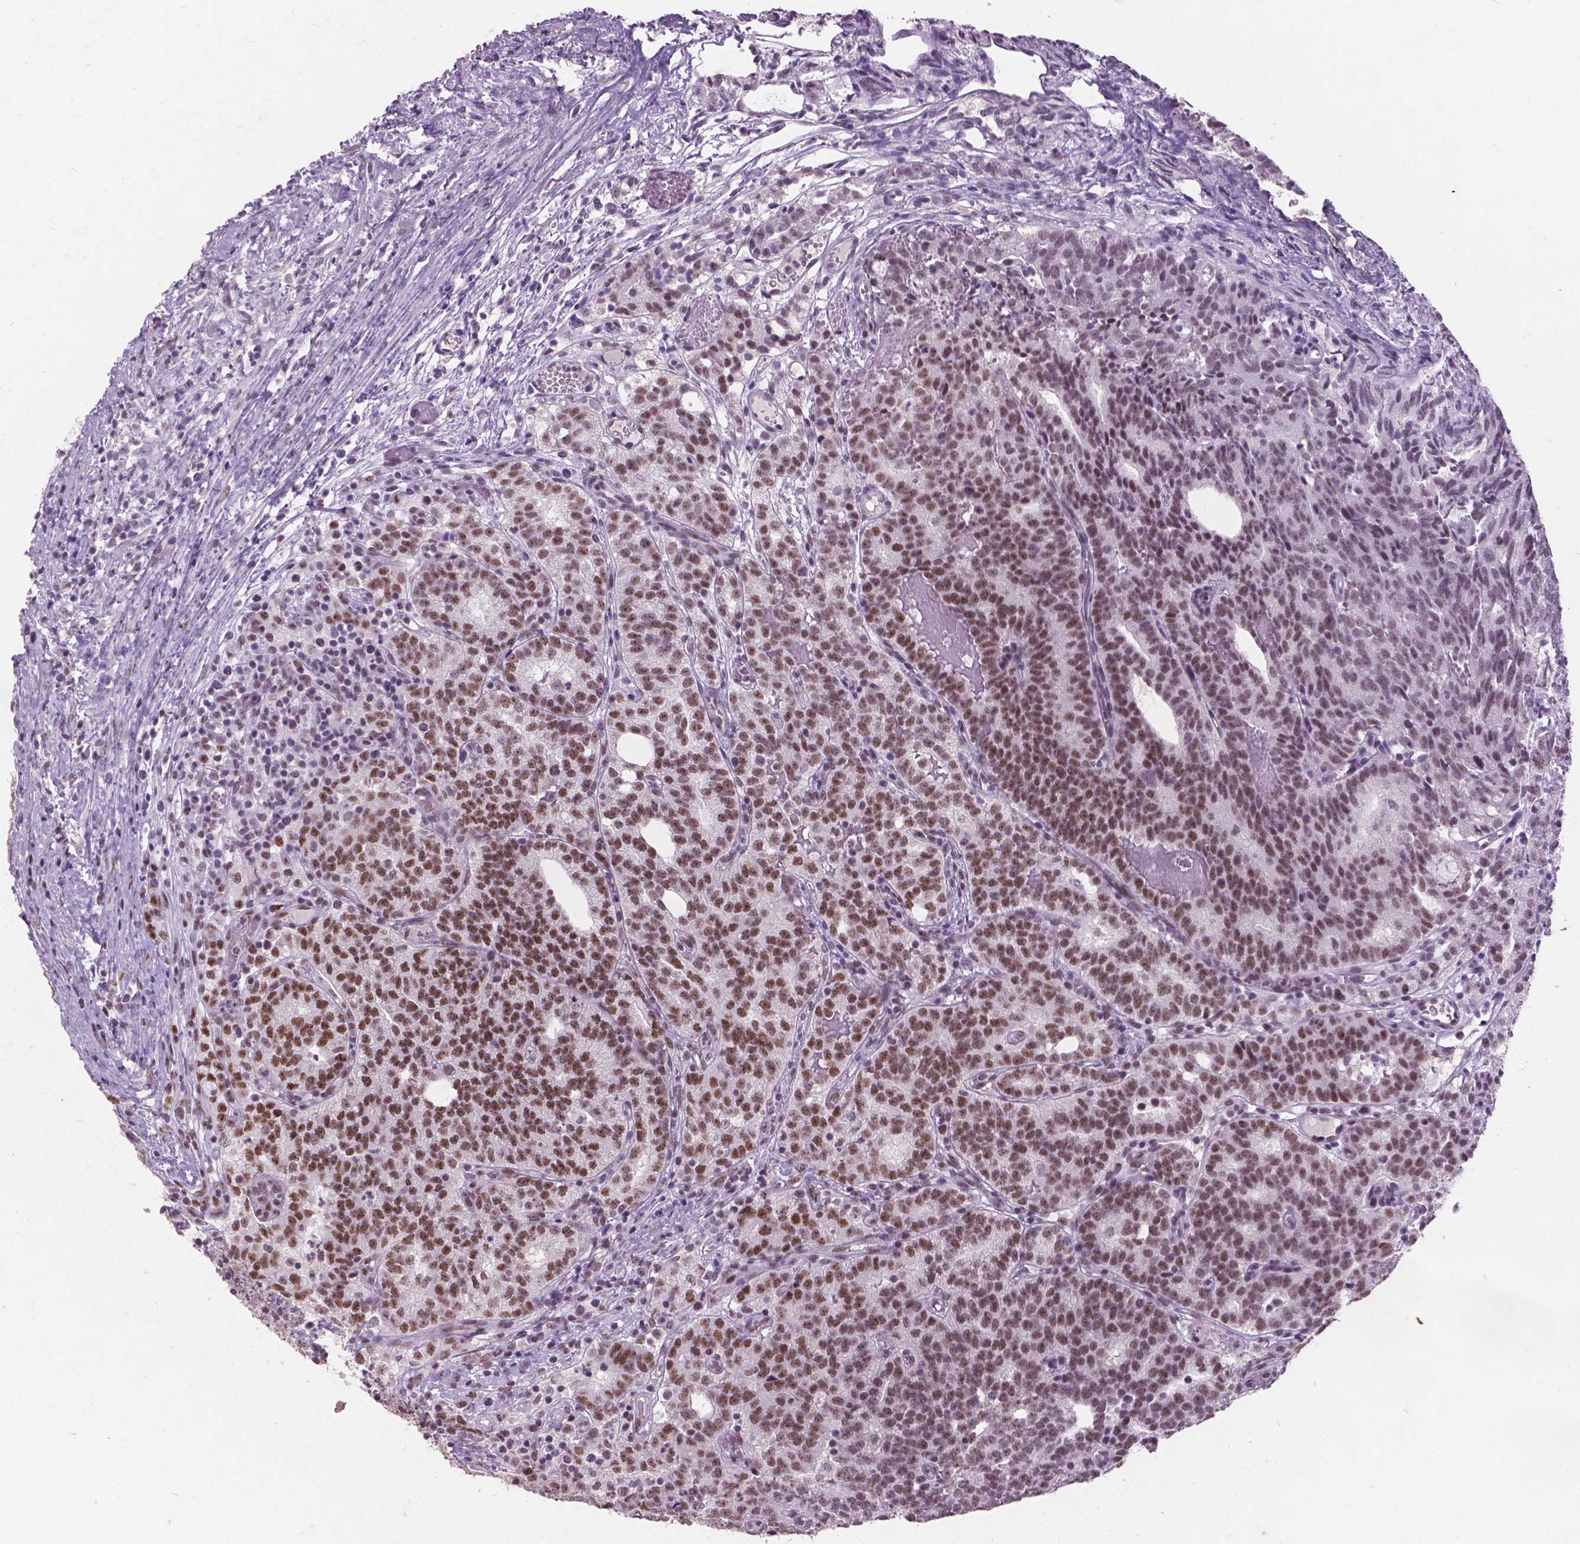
{"staining": {"intensity": "moderate", "quantity": ">75%", "location": "nuclear"}, "tissue": "prostate cancer", "cell_type": "Tumor cells", "image_type": "cancer", "snomed": [{"axis": "morphology", "description": "Adenocarcinoma, High grade"}, {"axis": "topography", "description": "Prostate"}], "caption": "Moderate nuclear expression for a protein is seen in approximately >75% of tumor cells of high-grade adenocarcinoma (prostate) using IHC.", "gene": "COIL", "patient": {"sex": "male", "age": 53}}